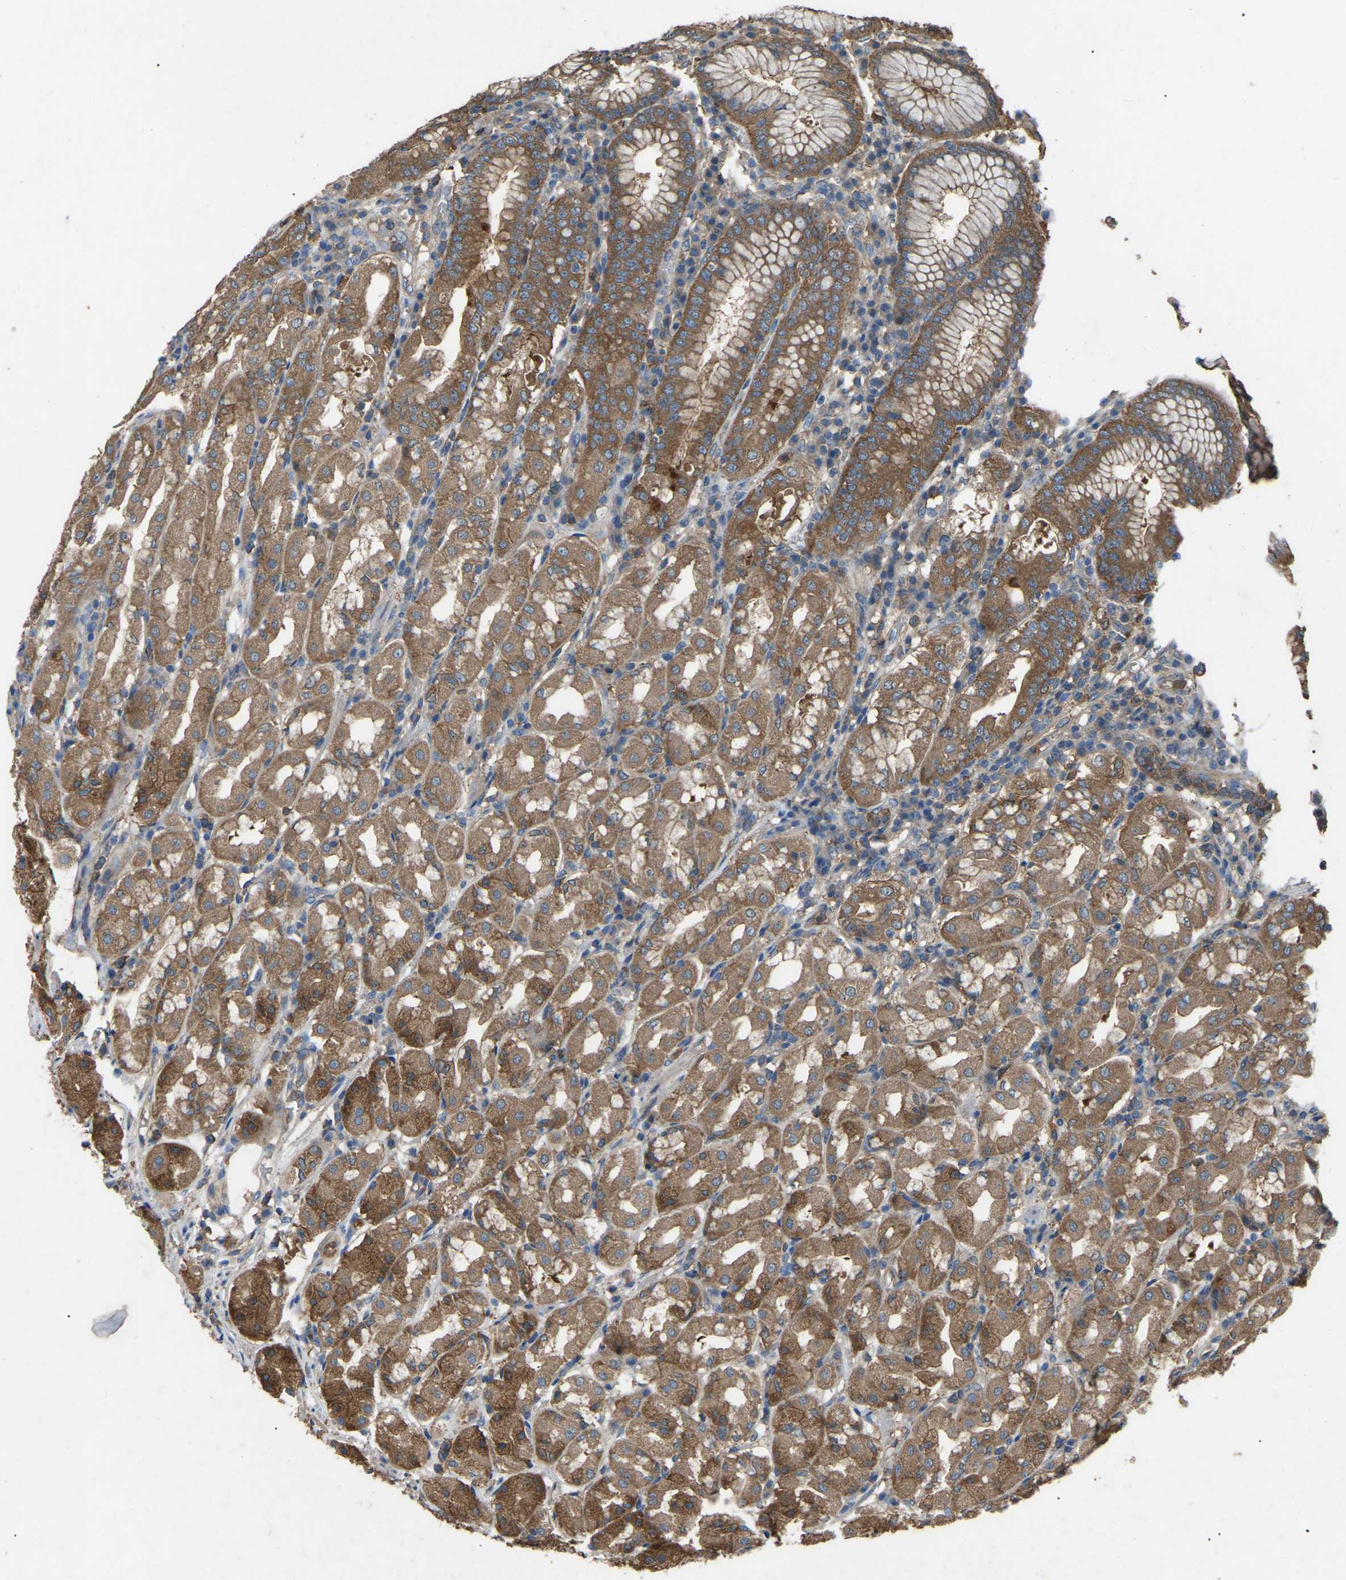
{"staining": {"intensity": "strong", "quantity": ">75%", "location": "cytoplasmic/membranous"}, "tissue": "stomach", "cell_type": "Glandular cells", "image_type": "normal", "snomed": [{"axis": "morphology", "description": "Normal tissue, NOS"}, {"axis": "topography", "description": "Stomach"}, {"axis": "topography", "description": "Stomach, lower"}], "caption": "Immunohistochemical staining of unremarkable stomach demonstrates strong cytoplasmic/membranous protein positivity in approximately >75% of glandular cells.", "gene": "AIMP1", "patient": {"sex": "female", "age": 56}}